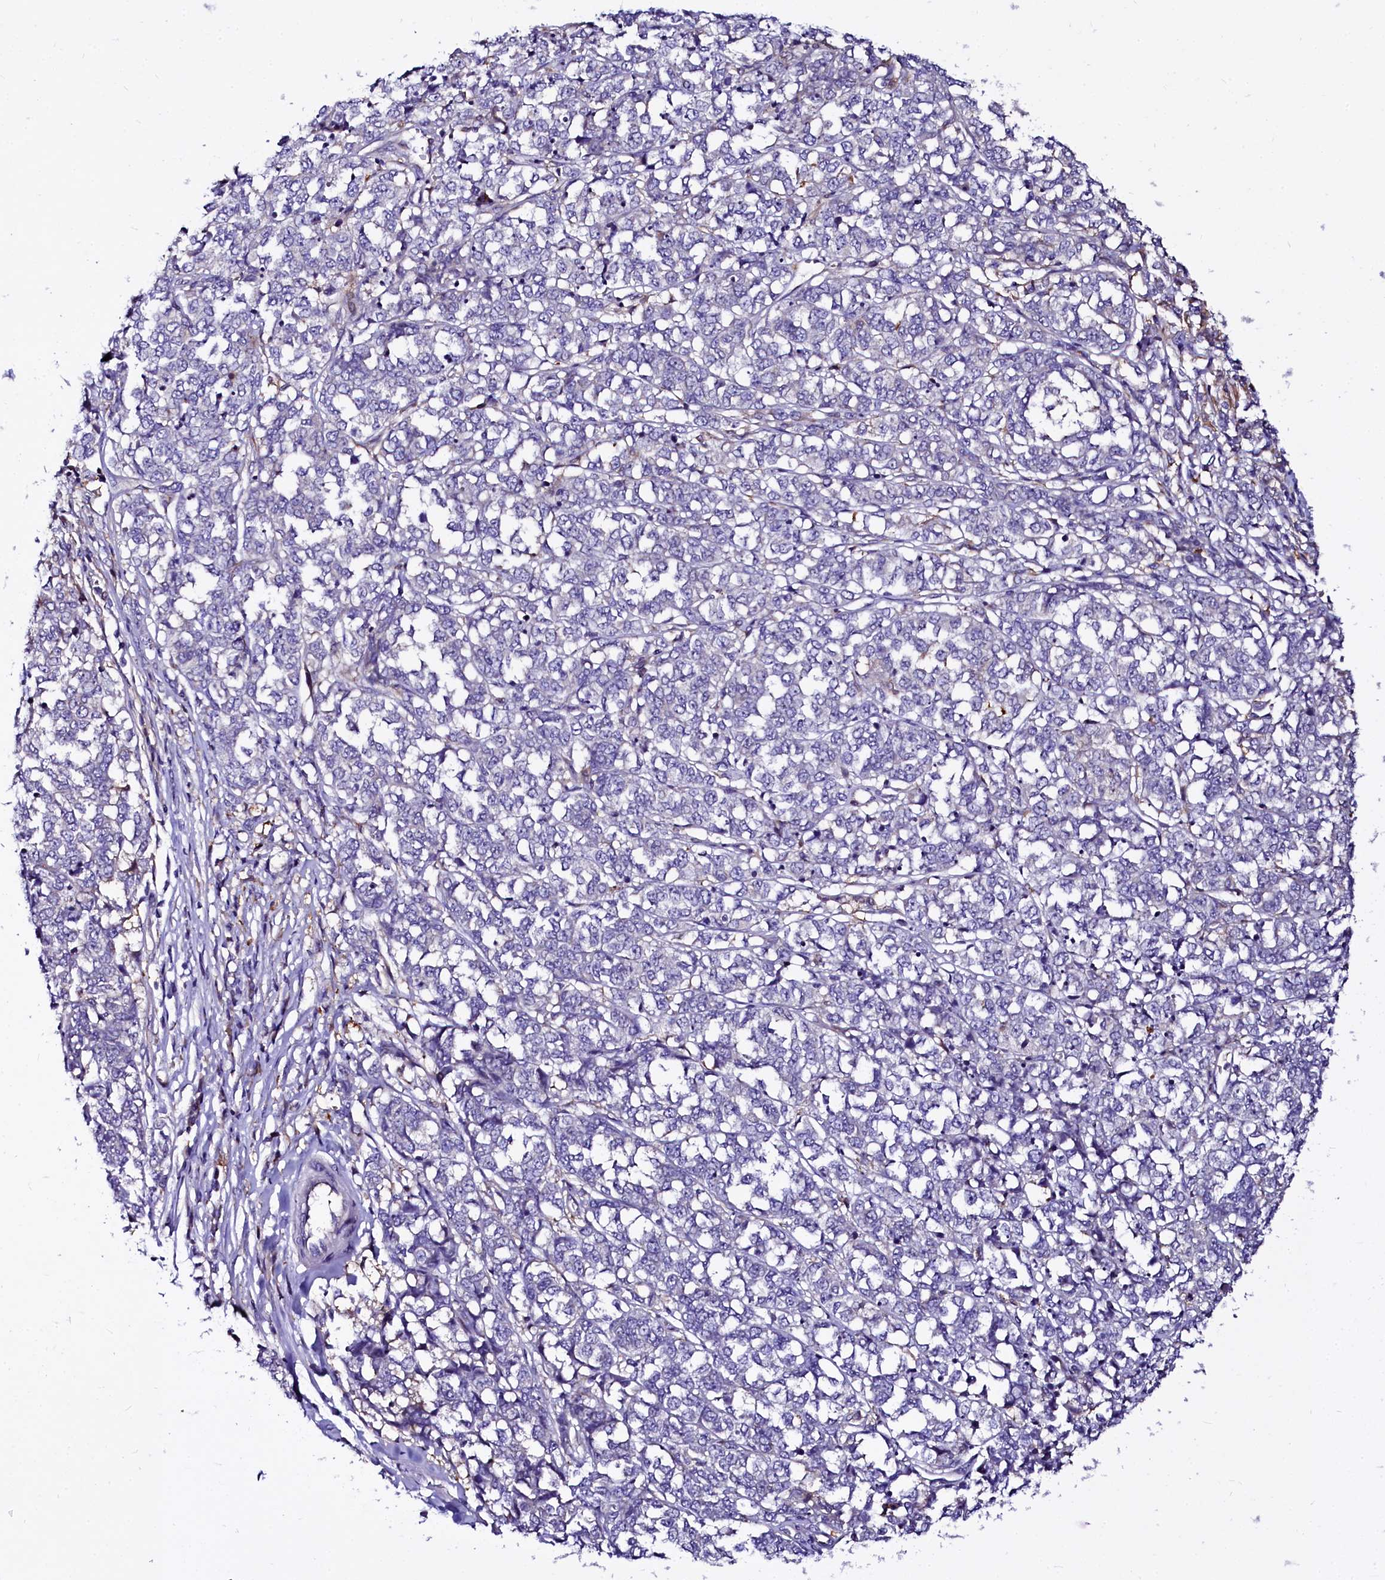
{"staining": {"intensity": "negative", "quantity": "none", "location": "none"}, "tissue": "melanoma", "cell_type": "Tumor cells", "image_type": "cancer", "snomed": [{"axis": "morphology", "description": "Malignant melanoma, NOS"}, {"axis": "topography", "description": "Skin"}], "caption": "Immunohistochemical staining of melanoma demonstrates no significant staining in tumor cells.", "gene": "OTOL1", "patient": {"sex": "female", "age": 72}}